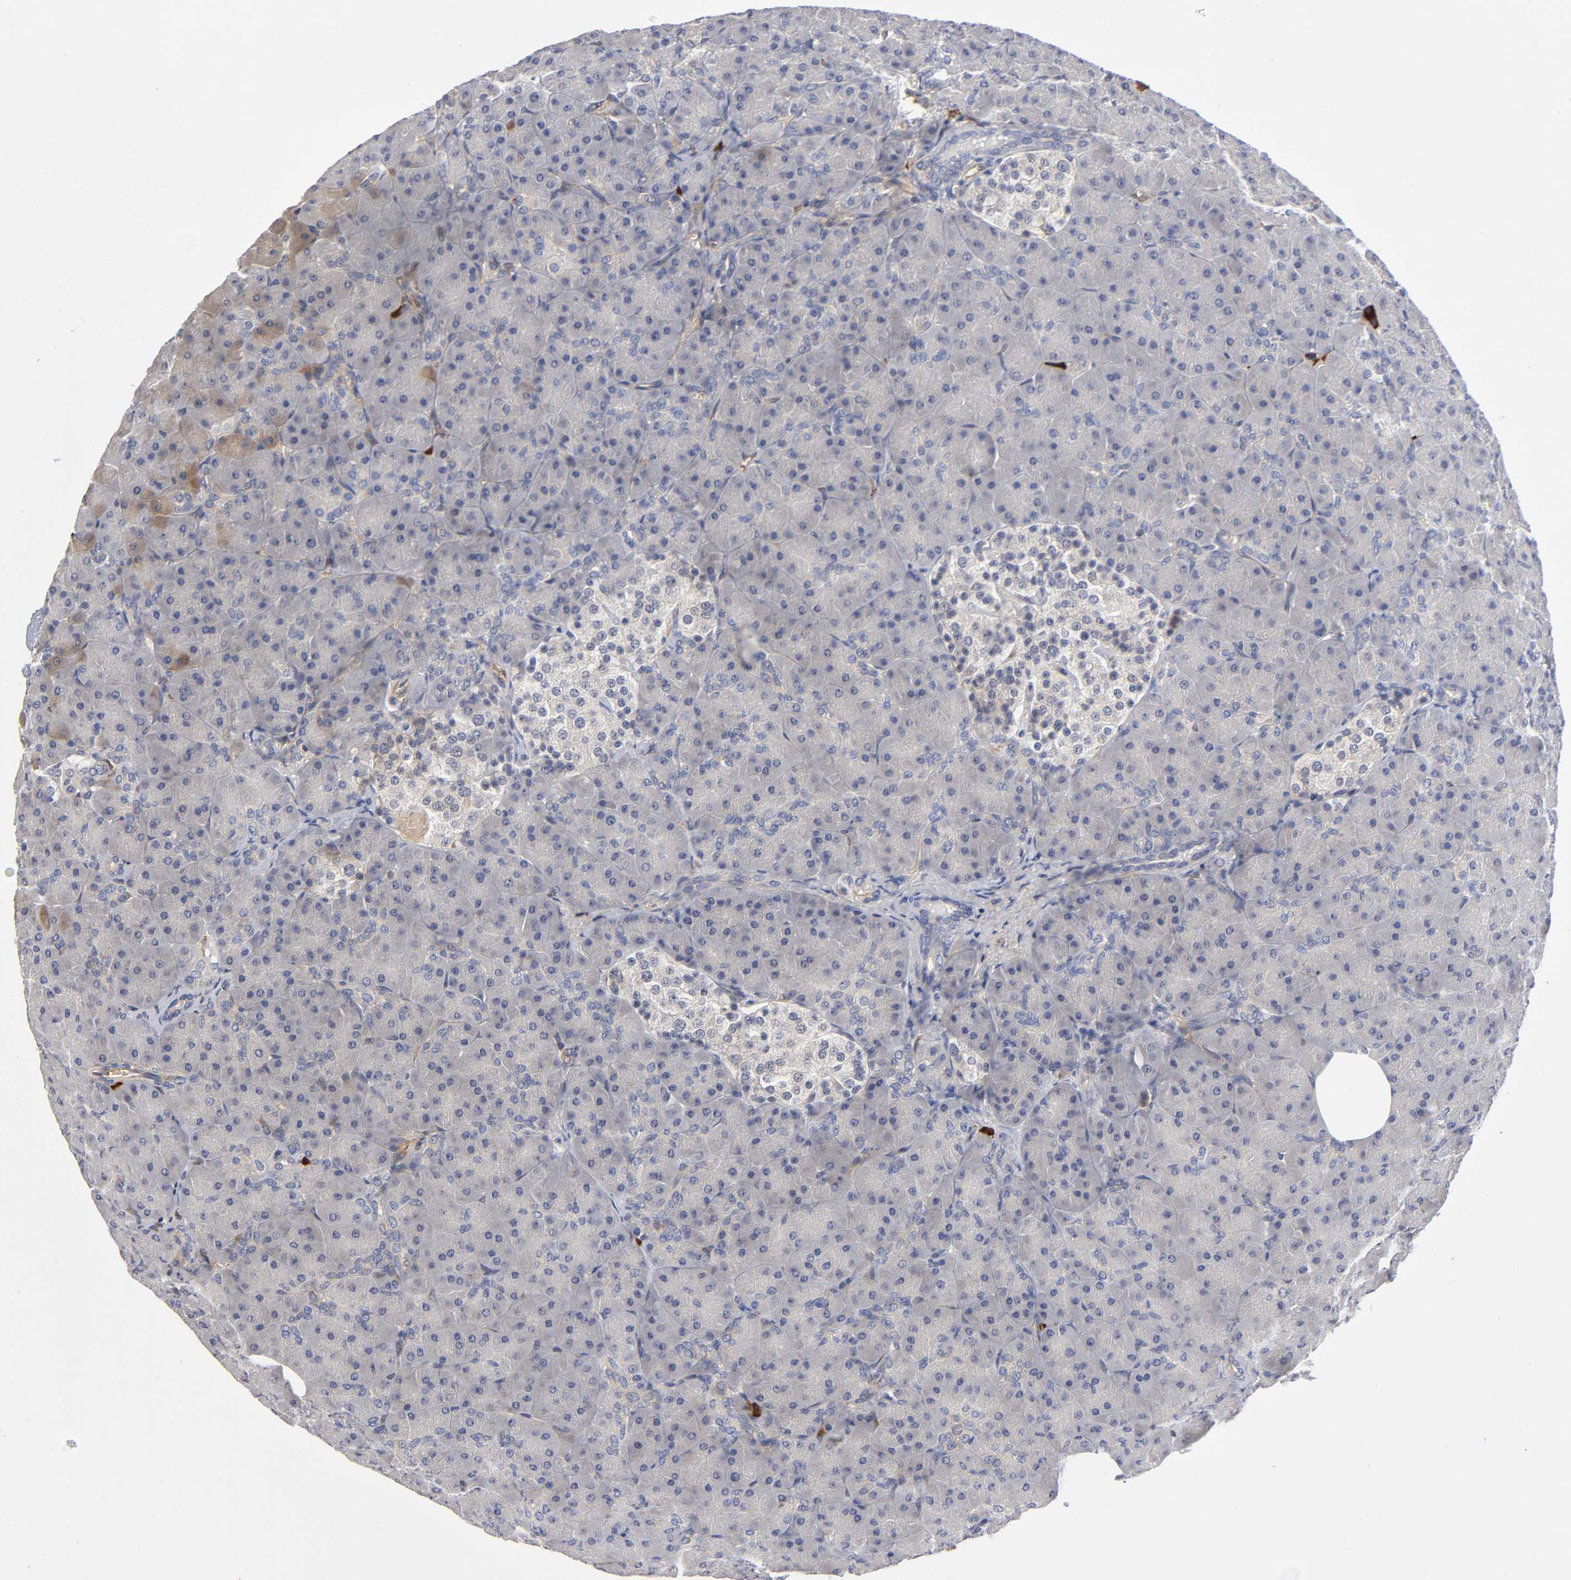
{"staining": {"intensity": "negative", "quantity": "none", "location": "none"}, "tissue": "pancreas", "cell_type": "Exocrine glandular cells", "image_type": "normal", "snomed": [{"axis": "morphology", "description": "Normal tissue, NOS"}, {"axis": "topography", "description": "Pancreas"}], "caption": "Histopathology image shows no significant protein expression in exocrine glandular cells of benign pancreas.", "gene": "NOVA1", "patient": {"sex": "male", "age": 66}}